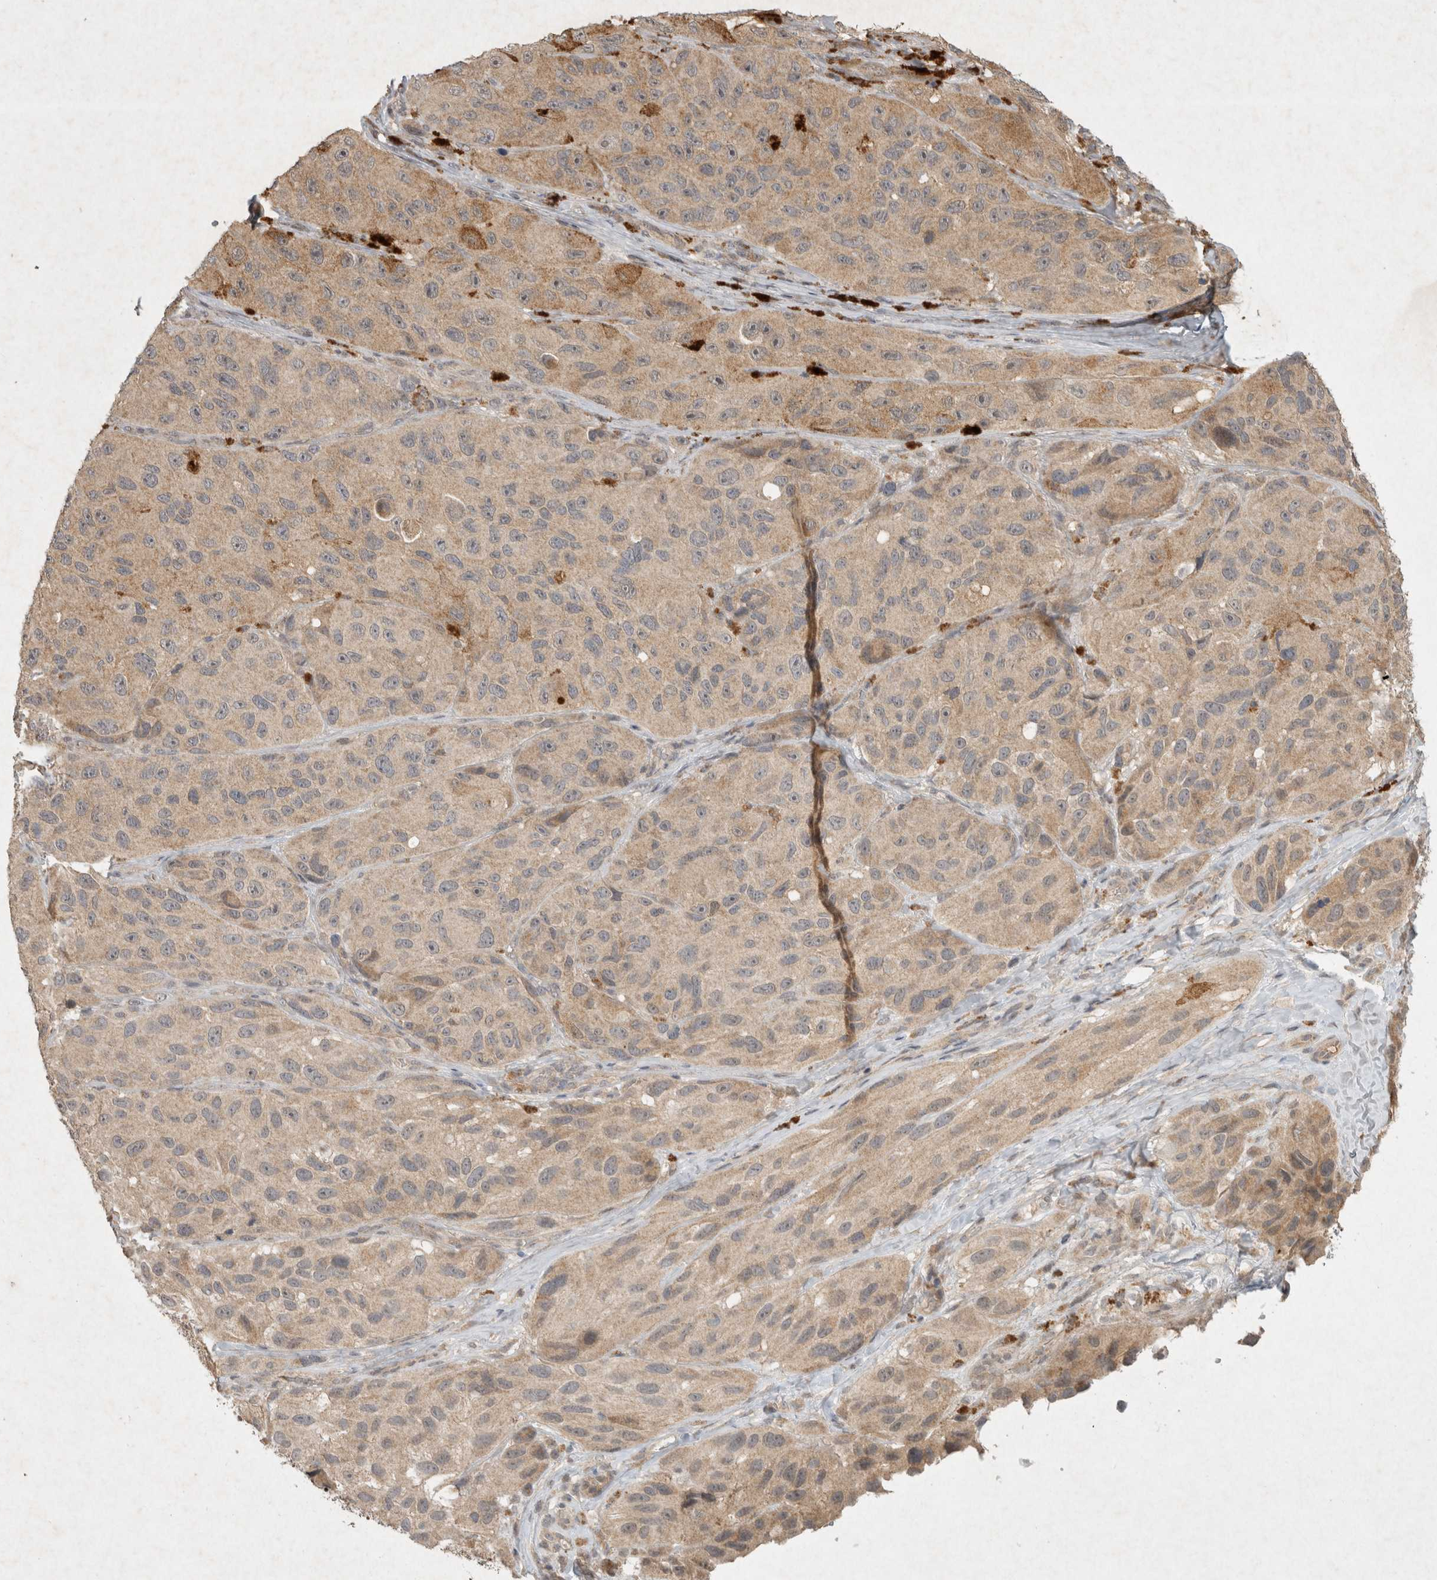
{"staining": {"intensity": "weak", "quantity": ">75%", "location": "cytoplasmic/membranous"}, "tissue": "melanoma", "cell_type": "Tumor cells", "image_type": "cancer", "snomed": [{"axis": "morphology", "description": "Malignant melanoma, NOS"}, {"axis": "topography", "description": "Skin"}], "caption": "This is a photomicrograph of immunohistochemistry staining of melanoma, which shows weak expression in the cytoplasmic/membranous of tumor cells.", "gene": "LOXL2", "patient": {"sex": "female", "age": 73}}